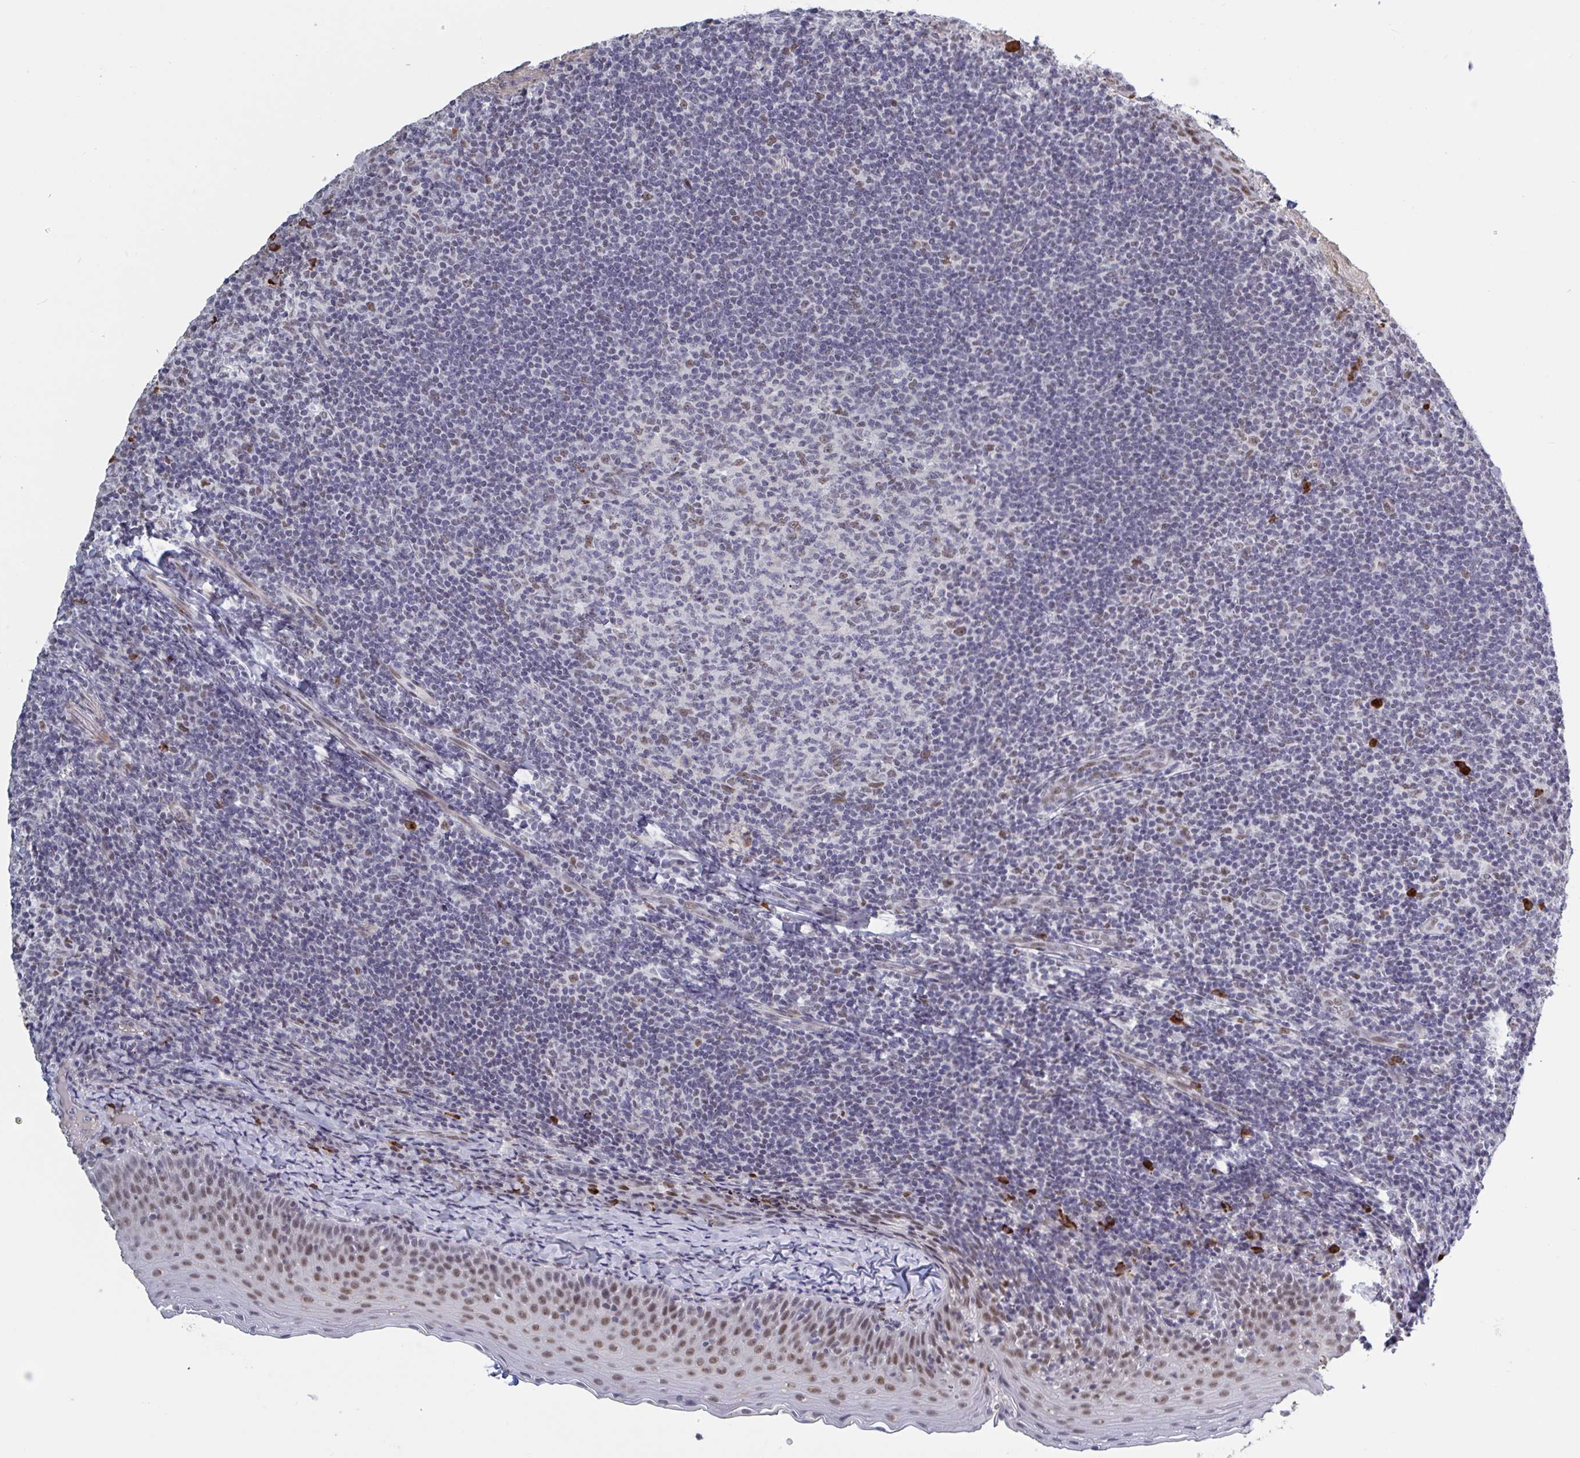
{"staining": {"intensity": "strong", "quantity": "<25%", "location": "cytoplasmic/membranous,nuclear"}, "tissue": "tonsil", "cell_type": "Germinal center cells", "image_type": "normal", "snomed": [{"axis": "morphology", "description": "Normal tissue, NOS"}, {"axis": "topography", "description": "Tonsil"}], "caption": "Strong cytoplasmic/membranous,nuclear staining is present in about <25% of germinal center cells in benign tonsil.", "gene": "BCL7B", "patient": {"sex": "female", "age": 10}}